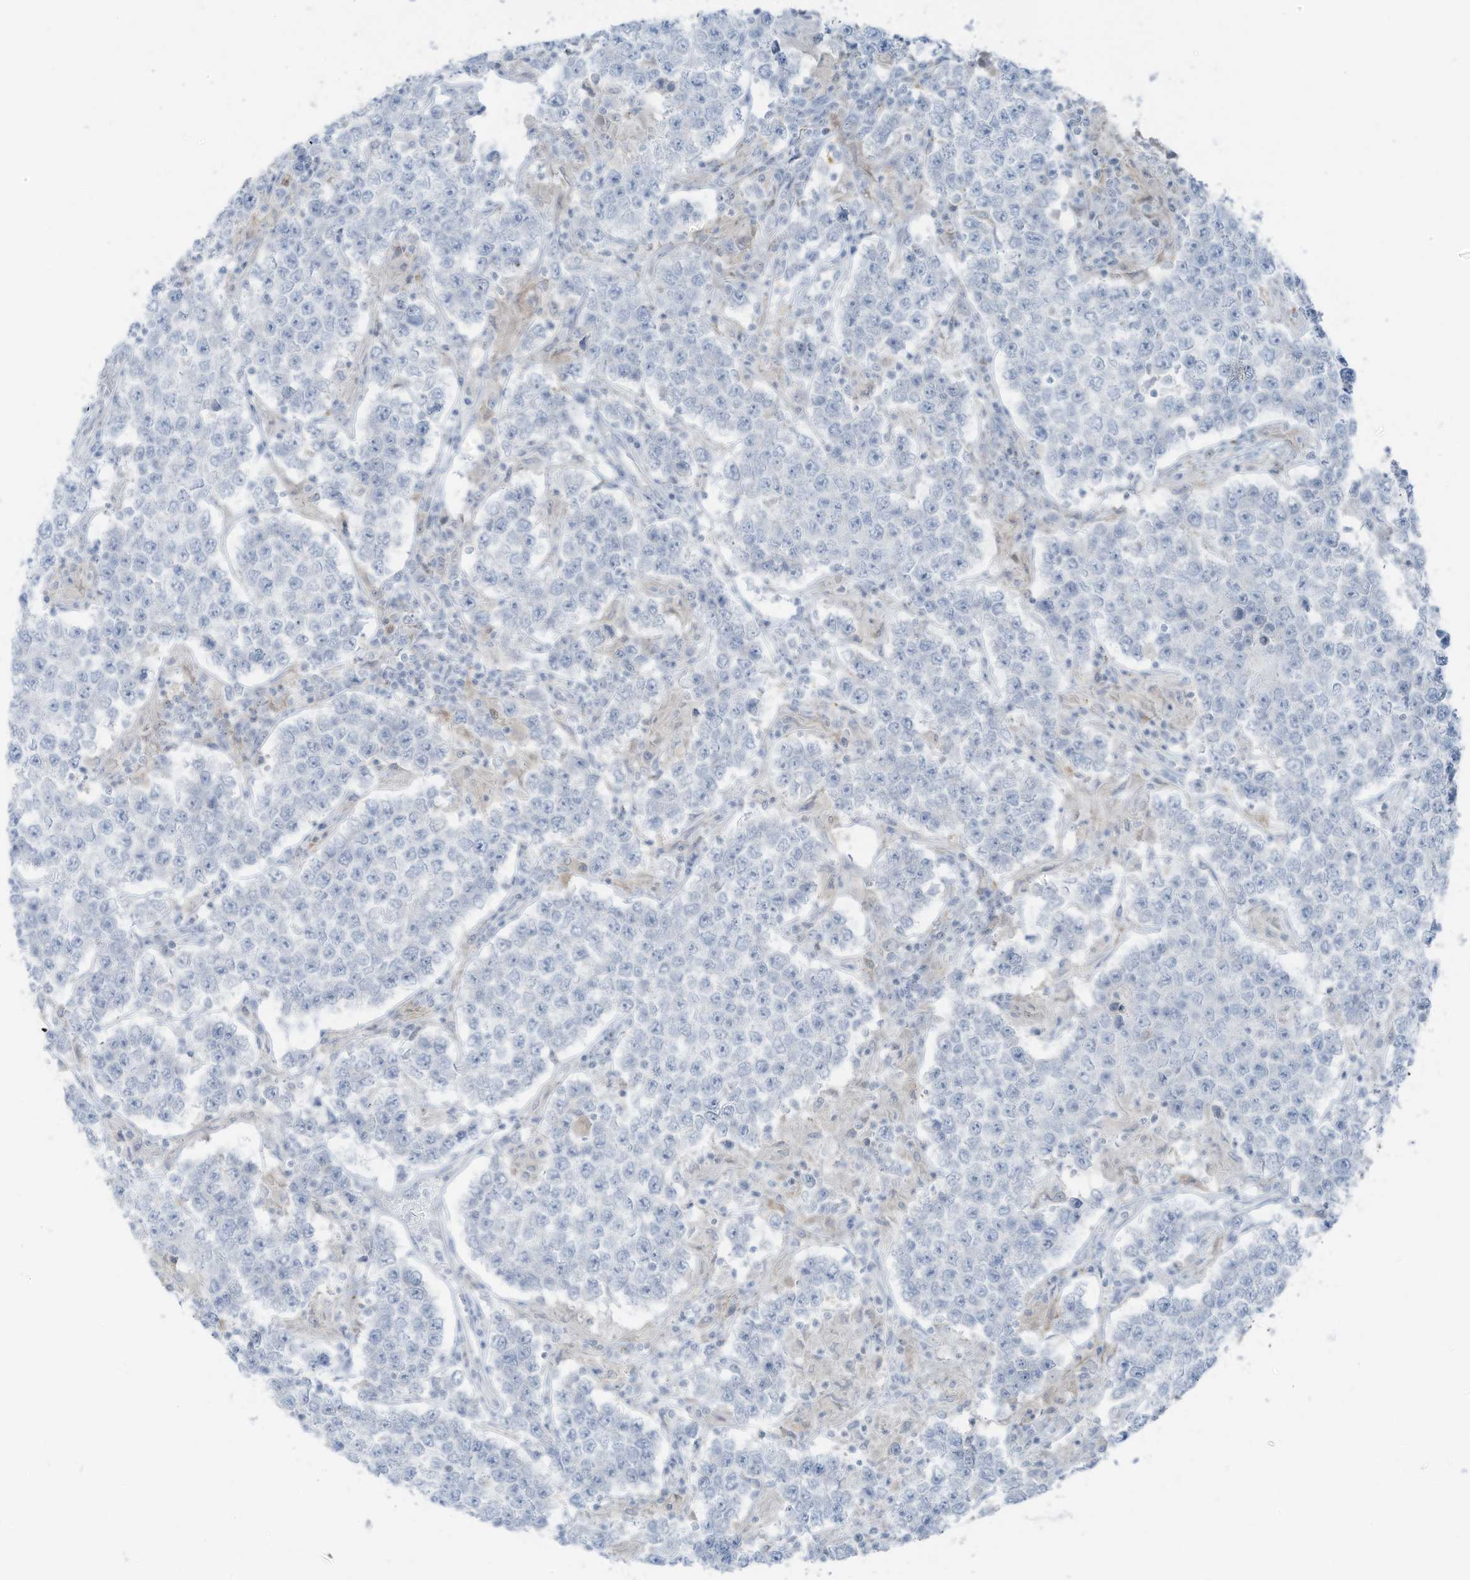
{"staining": {"intensity": "negative", "quantity": "none", "location": "none"}, "tissue": "testis cancer", "cell_type": "Tumor cells", "image_type": "cancer", "snomed": [{"axis": "morphology", "description": "Normal tissue, NOS"}, {"axis": "morphology", "description": "Urothelial carcinoma, High grade"}, {"axis": "morphology", "description": "Seminoma, NOS"}, {"axis": "morphology", "description": "Carcinoma, Embryonal, NOS"}, {"axis": "topography", "description": "Urinary bladder"}, {"axis": "topography", "description": "Testis"}], "caption": "Tumor cells show no significant protein expression in testis embryonal carcinoma.", "gene": "SLC25A43", "patient": {"sex": "male", "age": 41}}